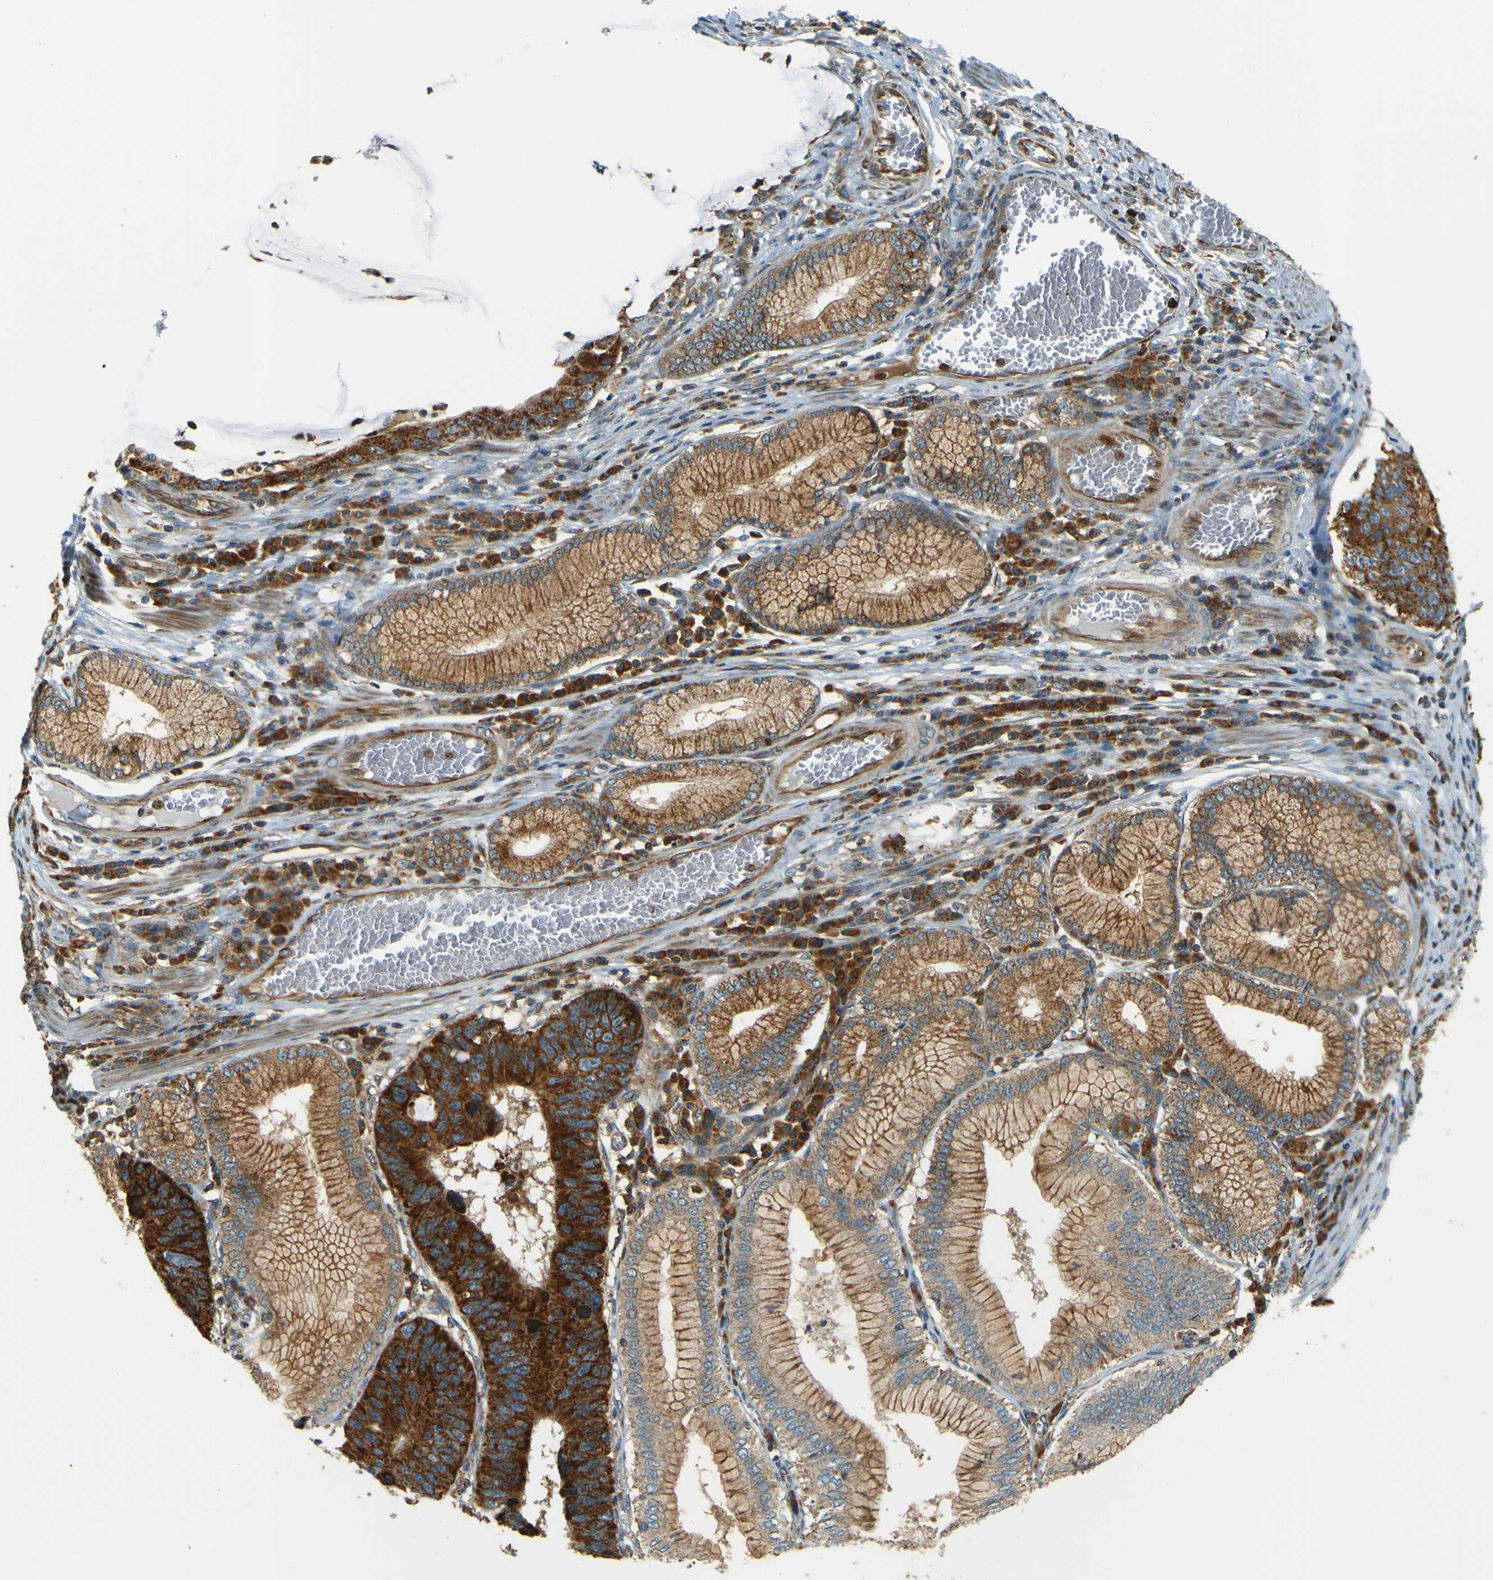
{"staining": {"intensity": "strong", "quantity": ">75%", "location": "cytoplasmic/membranous"}, "tissue": "stomach cancer", "cell_type": "Tumor cells", "image_type": "cancer", "snomed": [{"axis": "morphology", "description": "Adenocarcinoma, NOS"}, {"axis": "topography", "description": "Stomach"}], "caption": "Protein analysis of stomach adenocarcinoma tissue displays strong cytoplasmic/membranous expression in about >75% of tumor cells. The protein is shown in brown color, while the nuclei are stained blue.", "gene": "DNAJC5", "patient": {"sex": "male", "age": 59}}